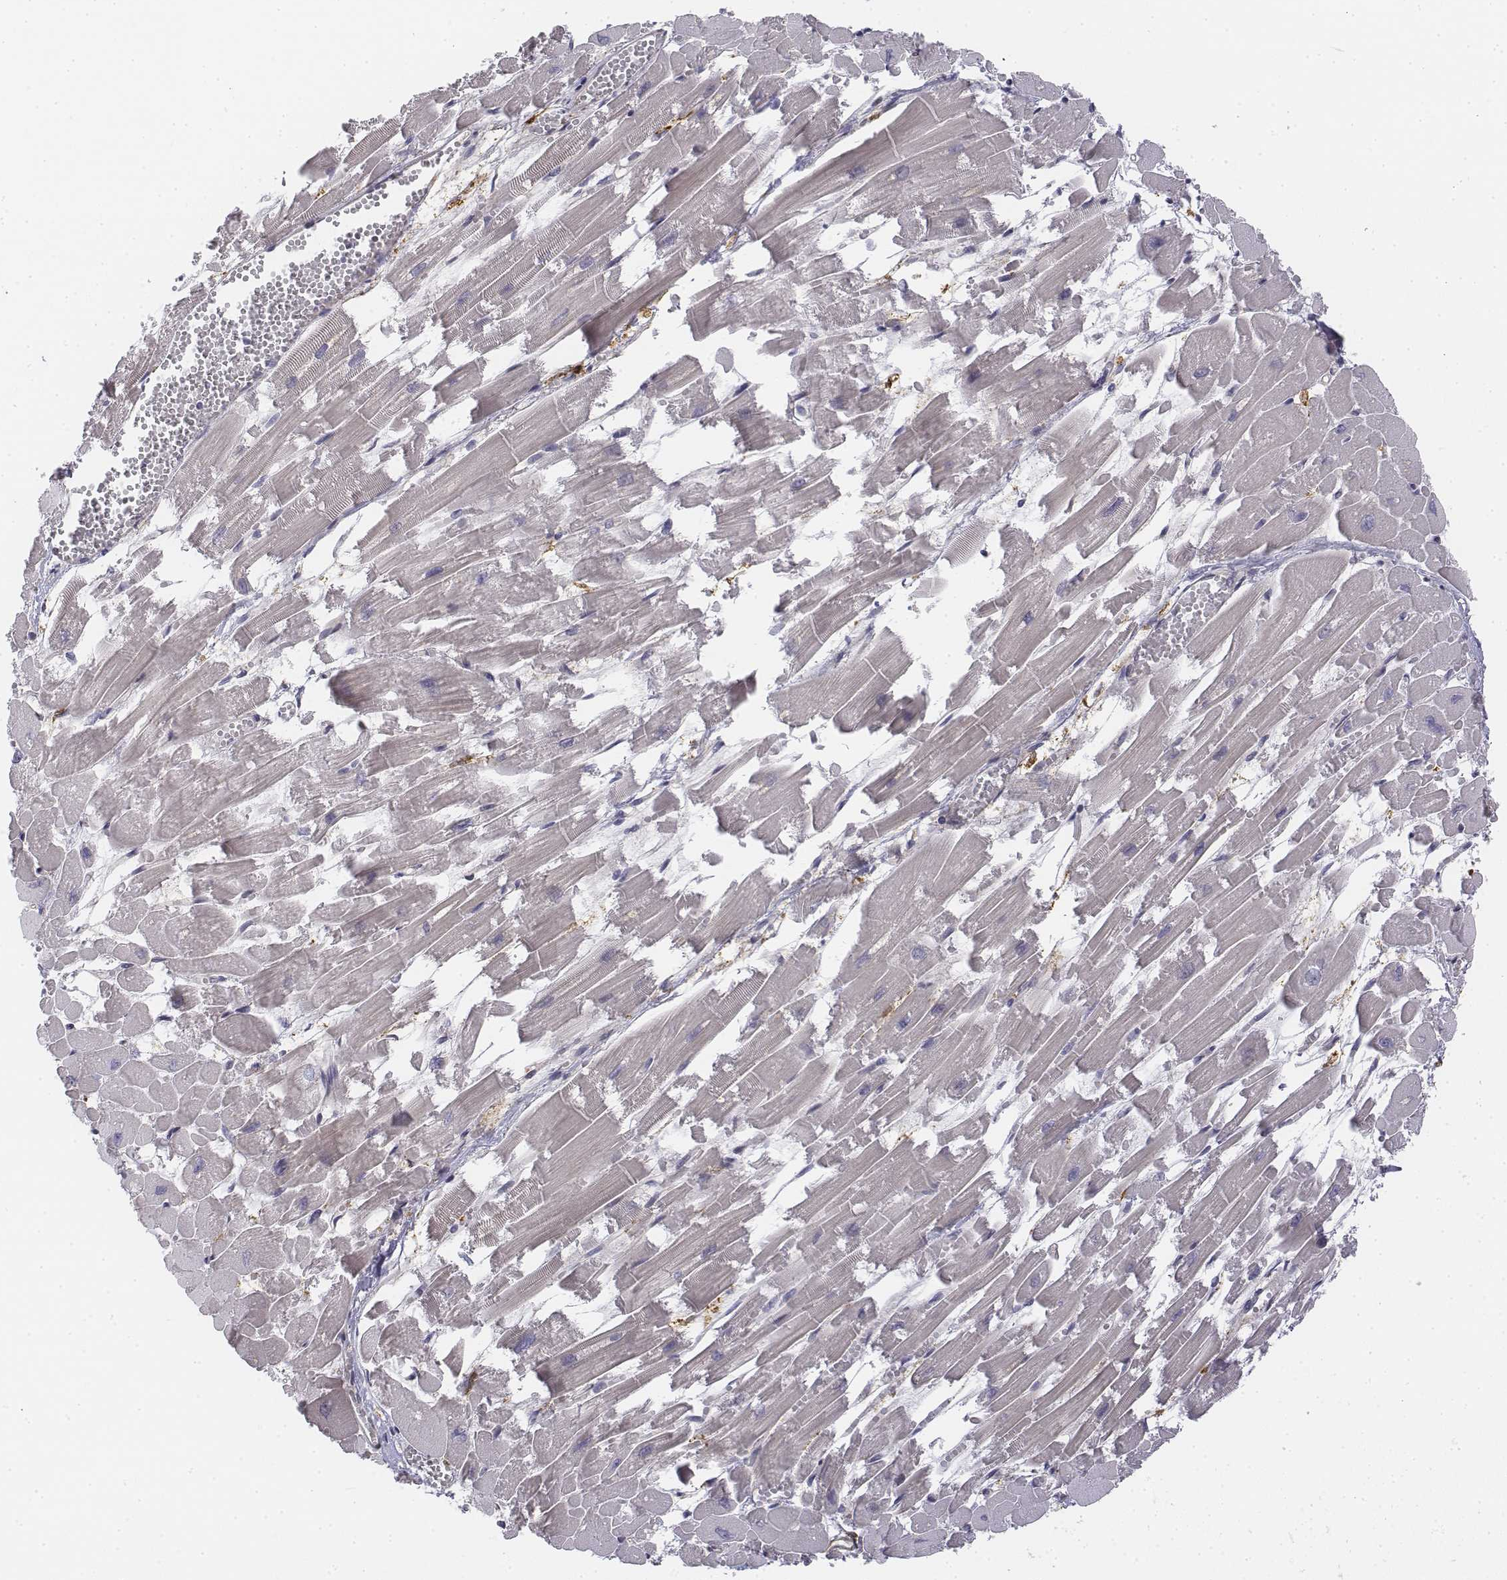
{"staining": {"intensity": "negative", "quantity": "none", "location": "none"}, "tissue": "heart muscle", "cell_type": "Cardiomyocytes", "image_type": "normal", "snomed": [{"axis": "morphology", "description": "Normal tissue, NOS"}, {"axis": "topography", "description": "Heart"}], "caption": "Normal heart muscle was stained to show a protein in brown. There is no significant positivity in cardiomyocytes. Nuclei are stained in blue.", "gene": "CD14", "patient": {"sex": "female", "age": 52}}